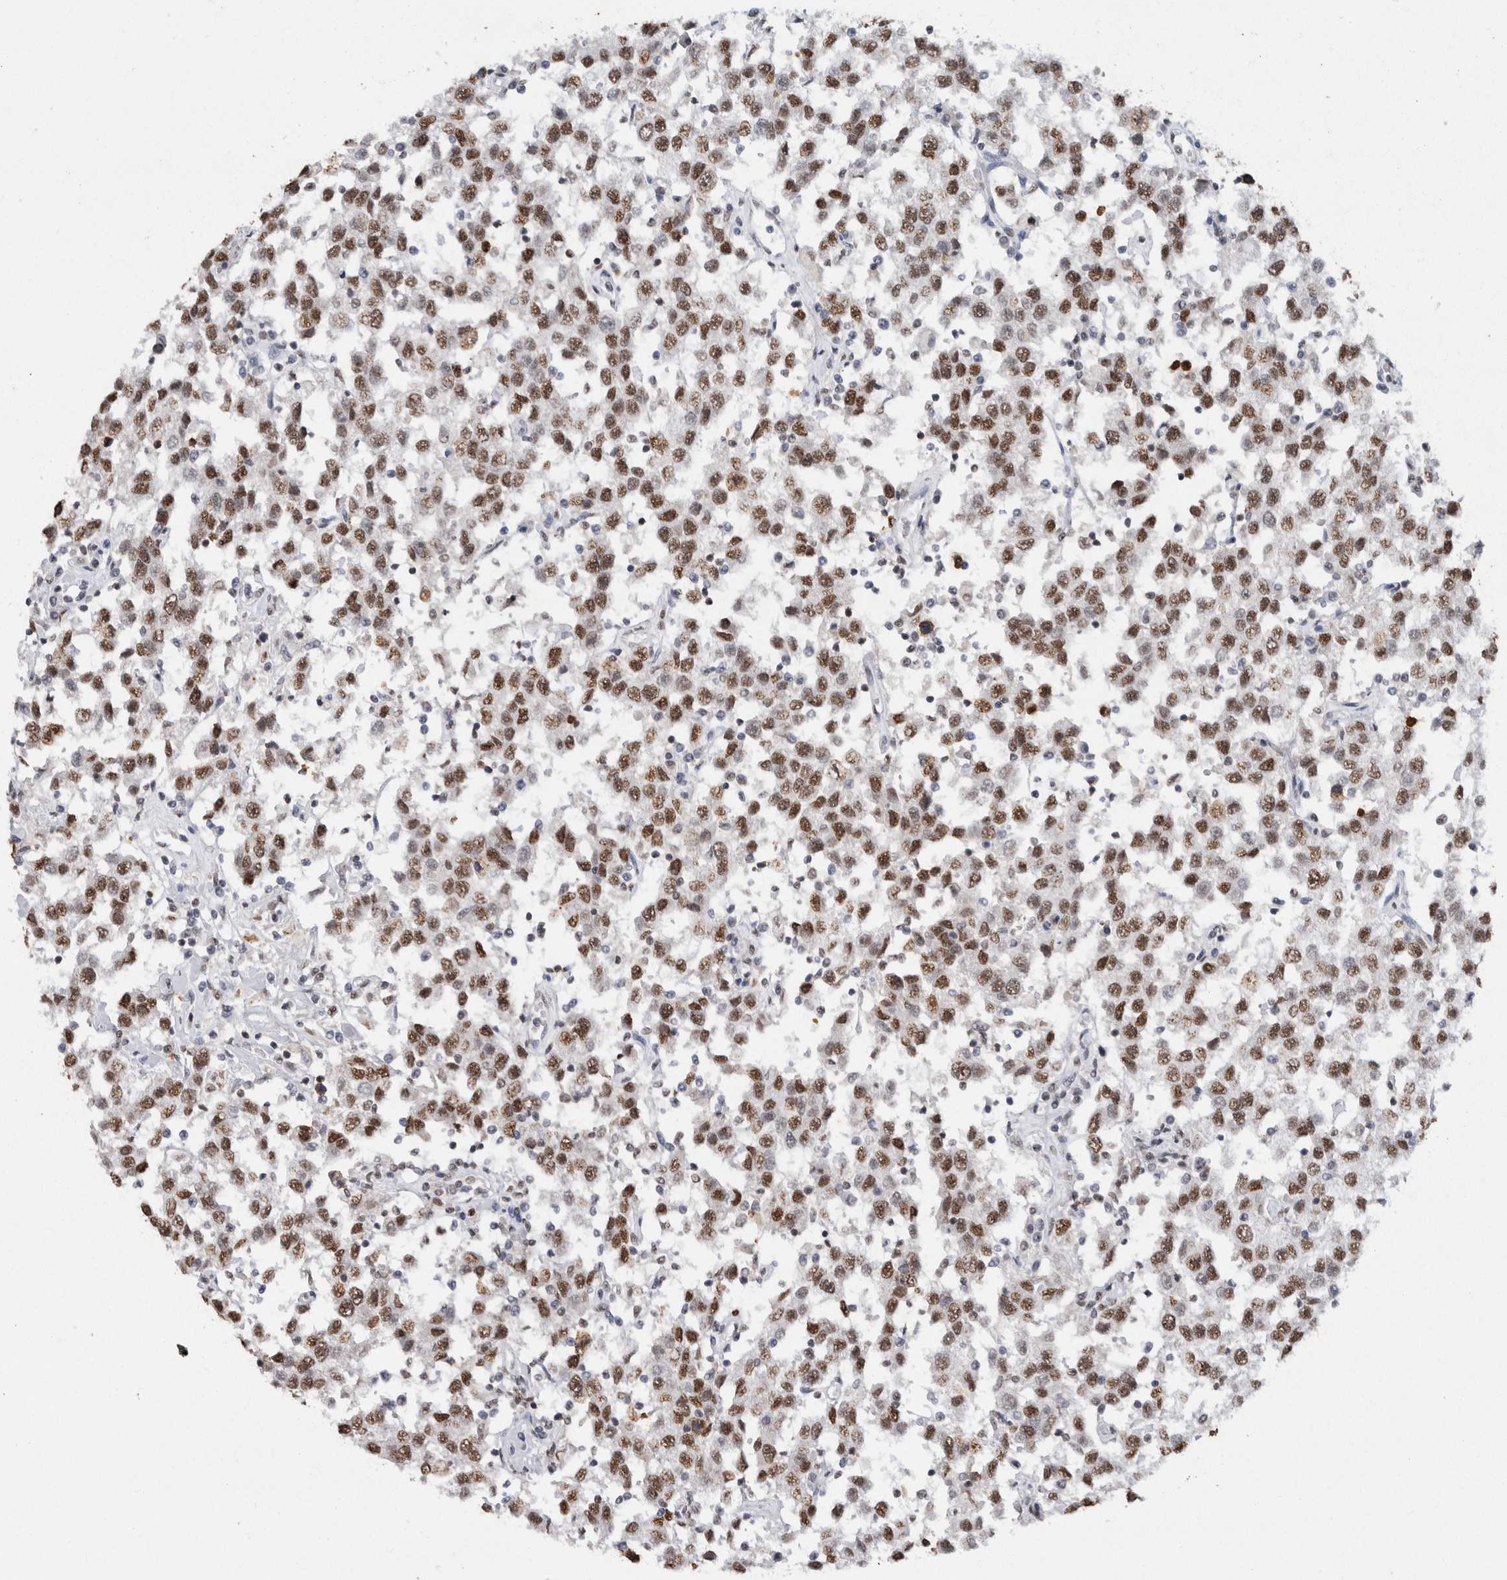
{"staining": {"intensity": "moderate", "quantity": ">75%", "location": "nuclear"}, "tissue": "testis cancer", "cell_type": "Tumor cells", "image_type": "cancer", "snomed": [{"axis": "morphology", "description": "Seminoma, NOS"}, {"axis": "topography", "description": "Testis"}], "caption": "Immunohistochemical staining of human testis cancer (seminoma) displays medium levels of moderate nuclear expression in approximately >75% of tumor cells.", "gene": "RPS6KA2", "patient": {"sex": "male", "age": 41}}